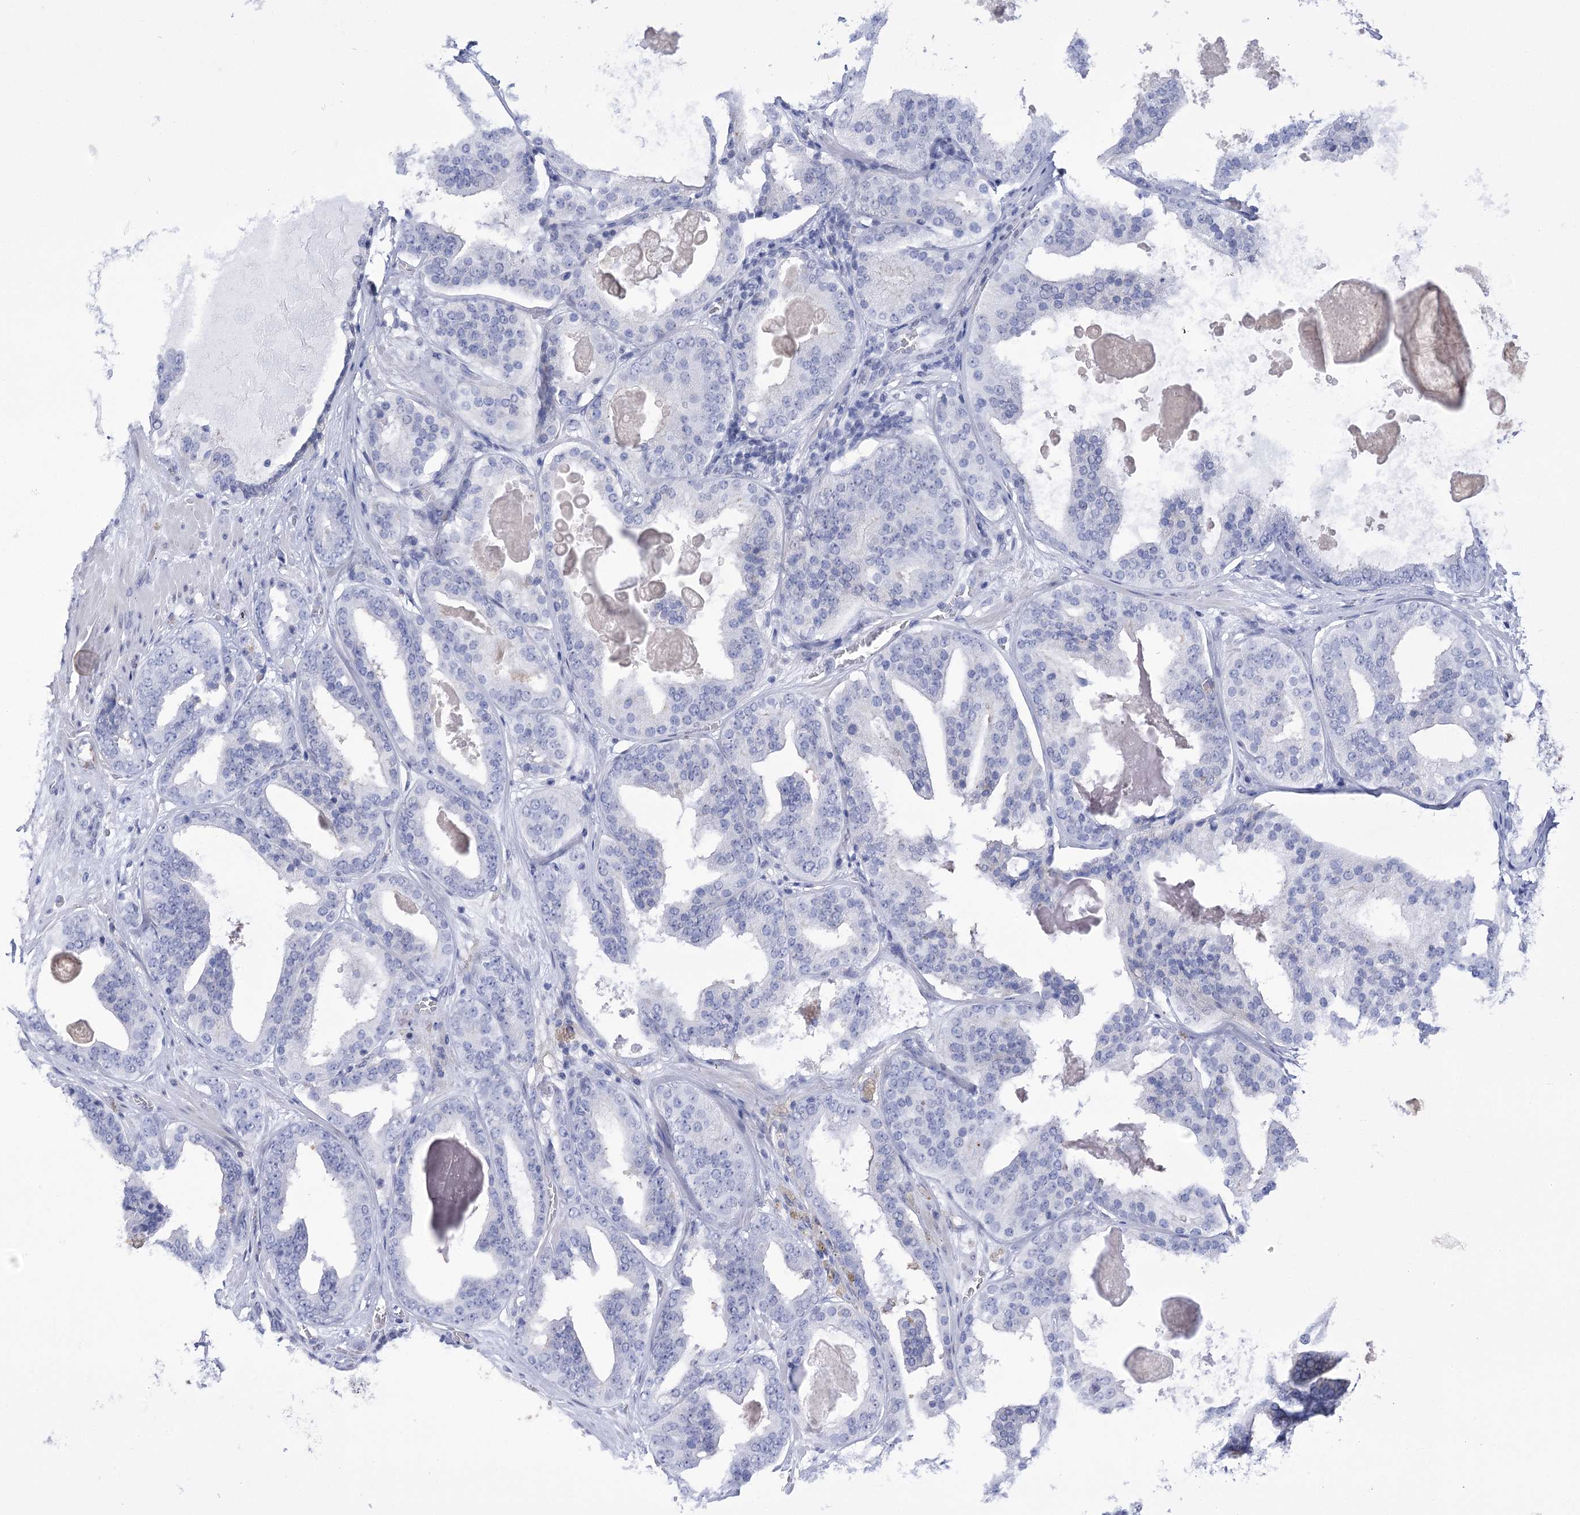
{"staining": {"intensity": "negative", "quantity": "none", "location": "none"}, "tissue": "prostate cancer", "cell_type": "Tumor cells", "image_type": "cancer", "snomed": [{"axis": "morphology", "description": "Adenocarcinoma, High grade"}, {"axis": "topography", "description": "Prostate"}], "caption": "High-grade adenocarcinoma (prostate) stained for a protein using immunohistochemistry (IHC) displays no expression tumor cells.", "gene": "HORMAD1", "patient": {"sex": "male", "age": 57}}